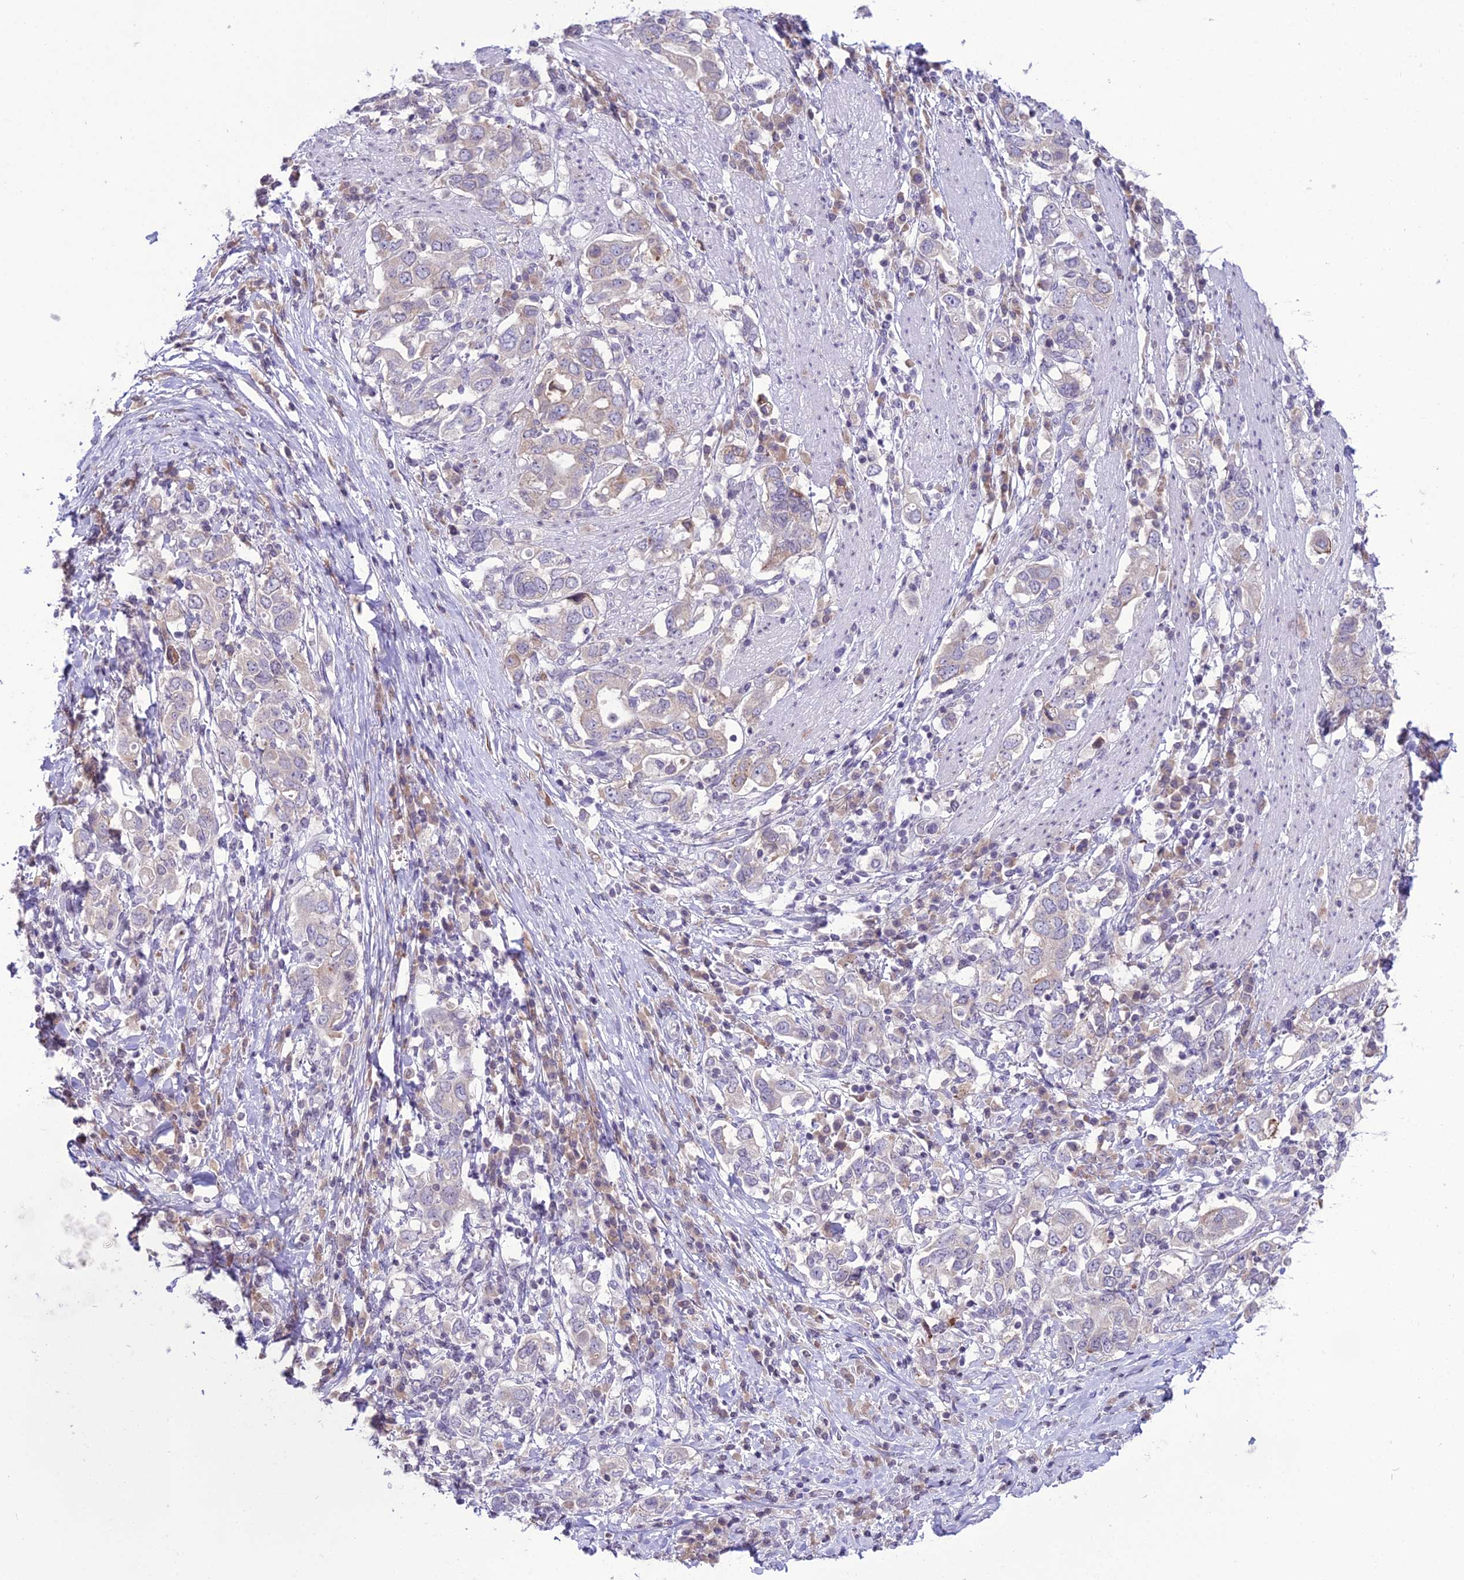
{"staining": {"intensity": "weak", "quantity": "<25%", "location": "cytoplasmic/membranous"}, "tissue": "stomach cancer", "cell_type": "Tumor cells", "image_type": "cancer", "snomed": [{"axis": "morphology", "description": "Adenocarcinoma, NOS"}, {"axis": "topography", "description": "Stomach, upper"}, {"axis": "topography", "description": "Stomach"}], "caption": "This is a micrograph of immunohistochemistry staining of adenocarcinoma (stomach), which shows no staining in tumor cells.", "gene": "RPS26", "patient": {"sex": "male", "age": 62}}